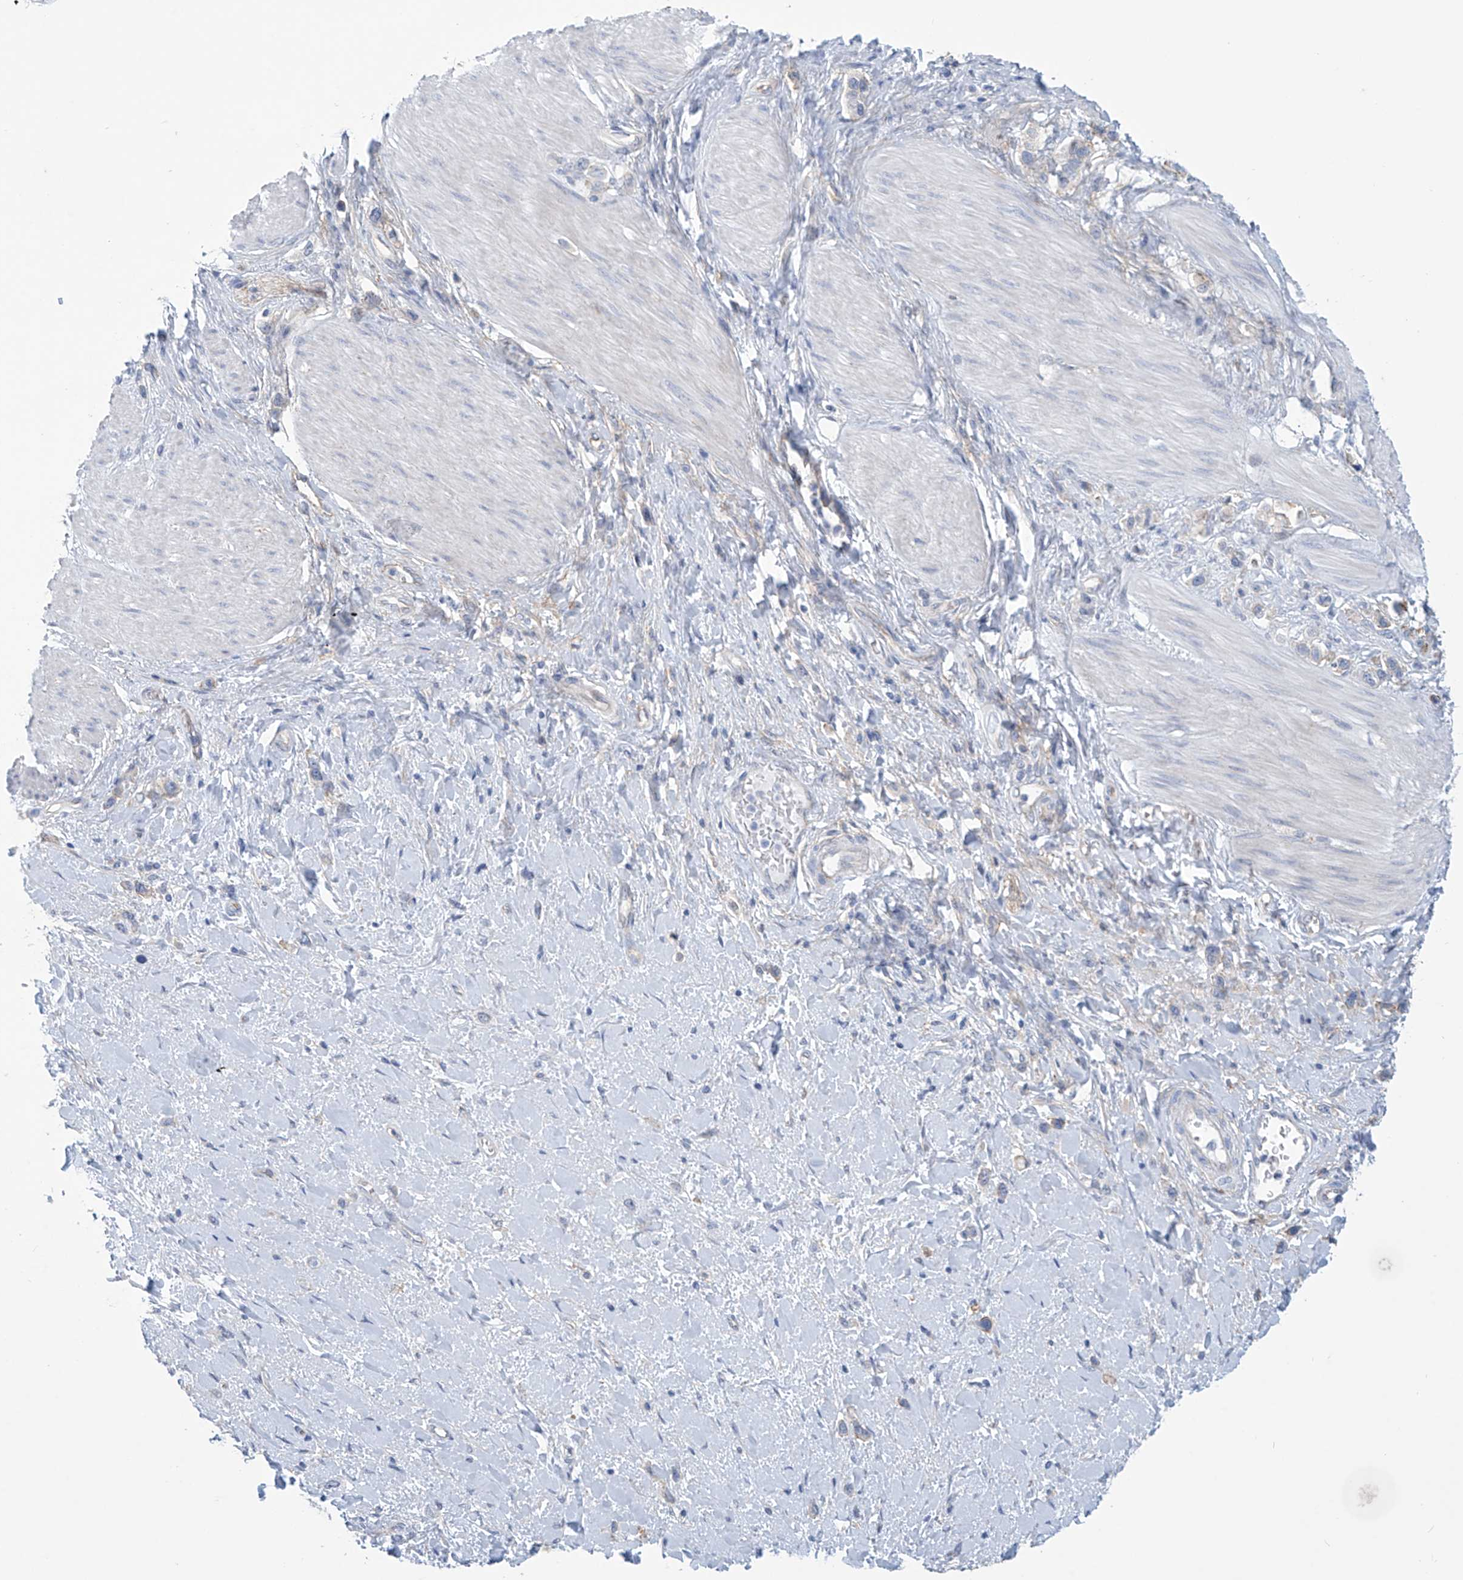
{"staining": {"intensity": "negative", "quantity": "none", "location": "none"}, "tissue": "stomach cancer", "cell_type": "Tumor cells", "image_type": "cancer", "snomed": [{"axis": "morphology", "description": "Adenocarcinoma, NOS"}, {"axis": "topography", "description": "Stomach"}], "caption": "Image shows no significant protein expression in tumor cells of stomach adenocarcinoma. (IHC, brightfield microscopy, high magnification).", "gene": "ABHD13", "patient": {"sex": "female", "age": 65}}